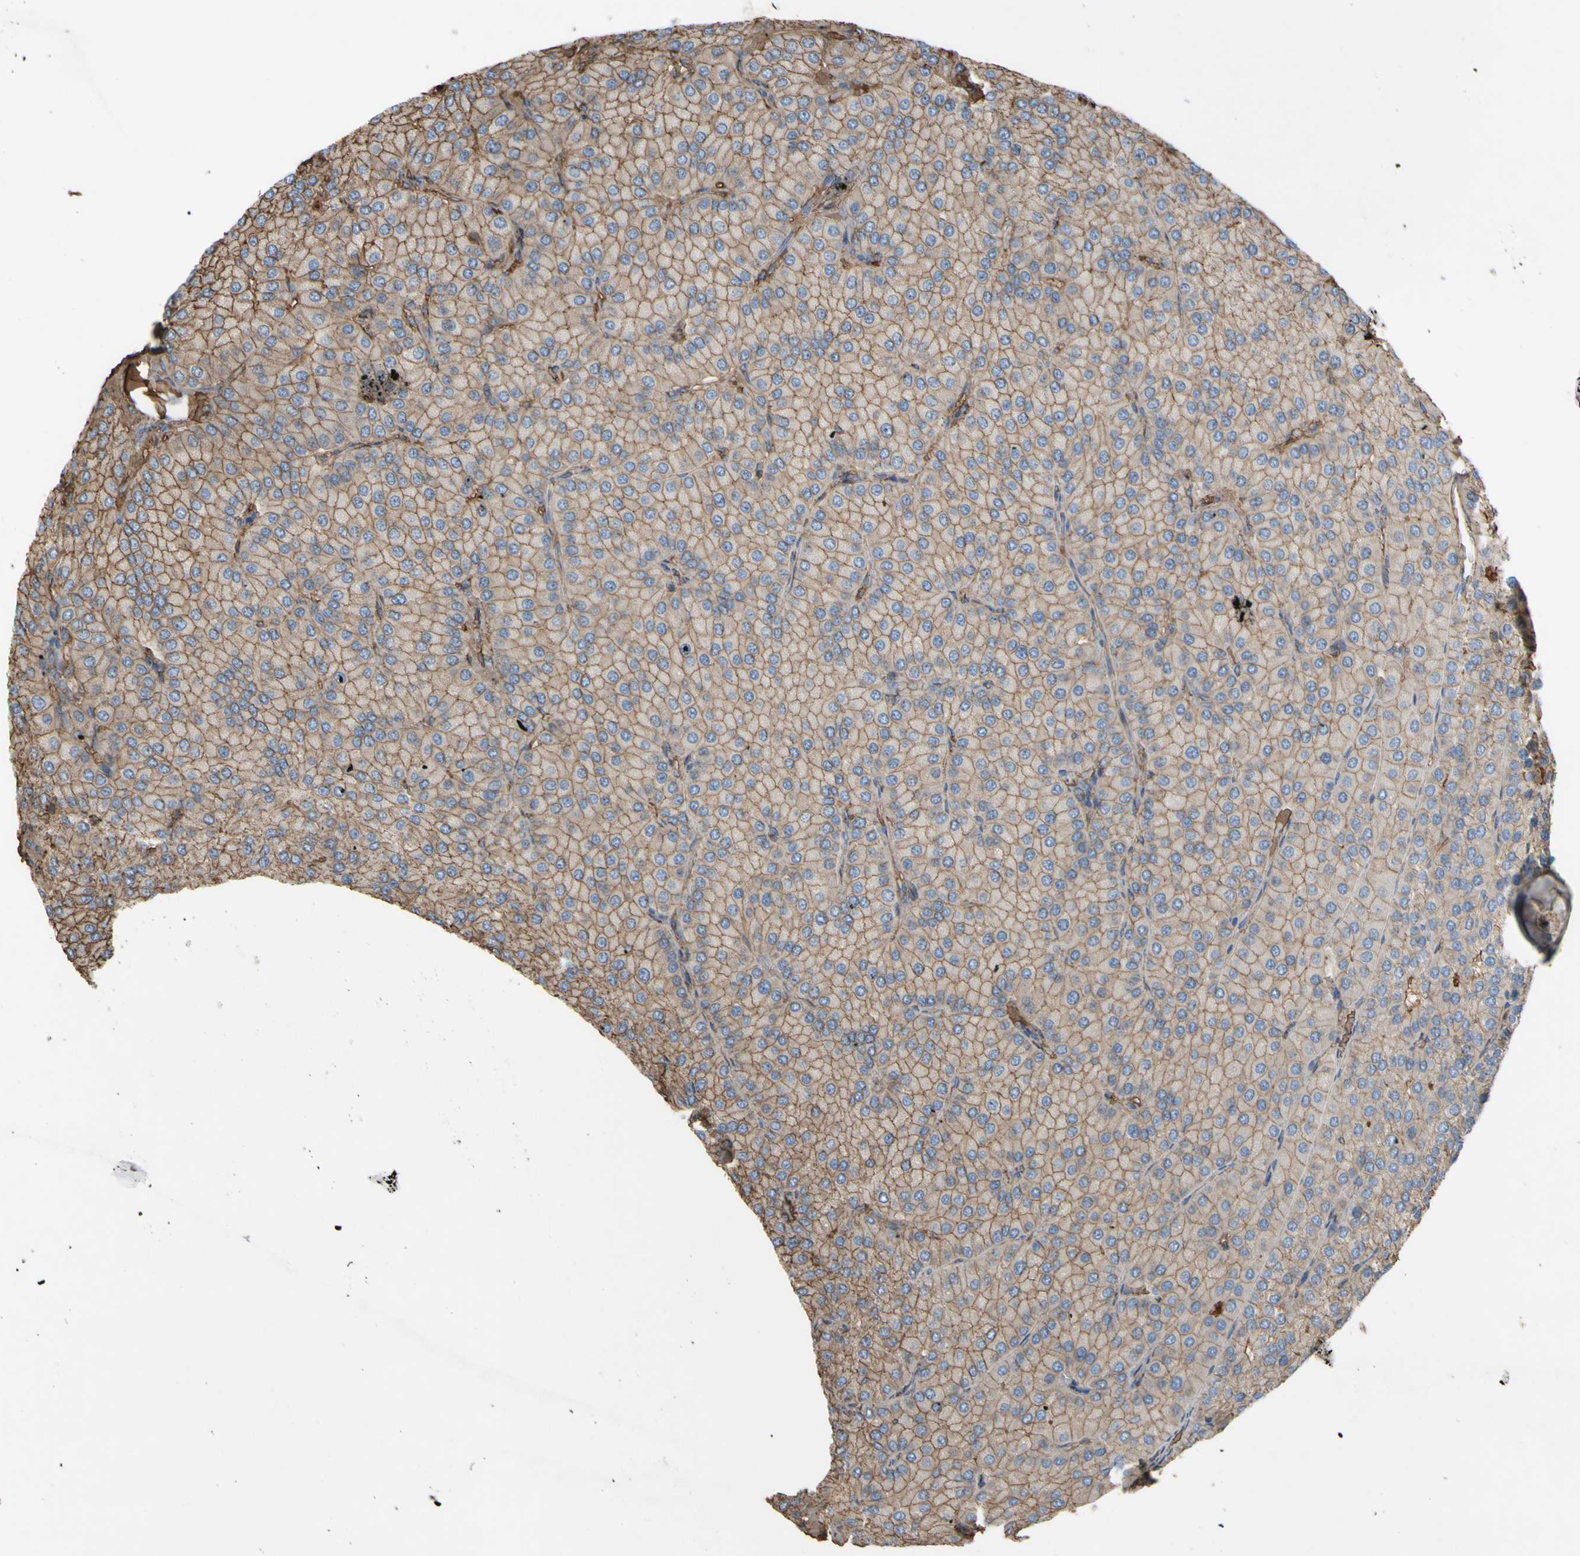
{"staining": {"intensity": "weak", "quantity": ">75%", "location": "cytoplasmic/membranous"}, "tissue": "parathyroid gland", "cell_type": "Glandular cells", "image_type": "normal", "snomed": [{"axis": "morphology", "description": "Normal tissue, NOS"}, {"axis": "morphology", "description": "Adenoma, NOS"}, {"axis": "topography", "description": "Parathyroid gland"}], "caption": "Human parathyroid gland stained with a brown dye demonstrates weak cytoplasmic/membranous positive positivity in about >75% of glandular cells.", "gene": "PTGDS", "patient": {"sex": "female", "age": 86}}